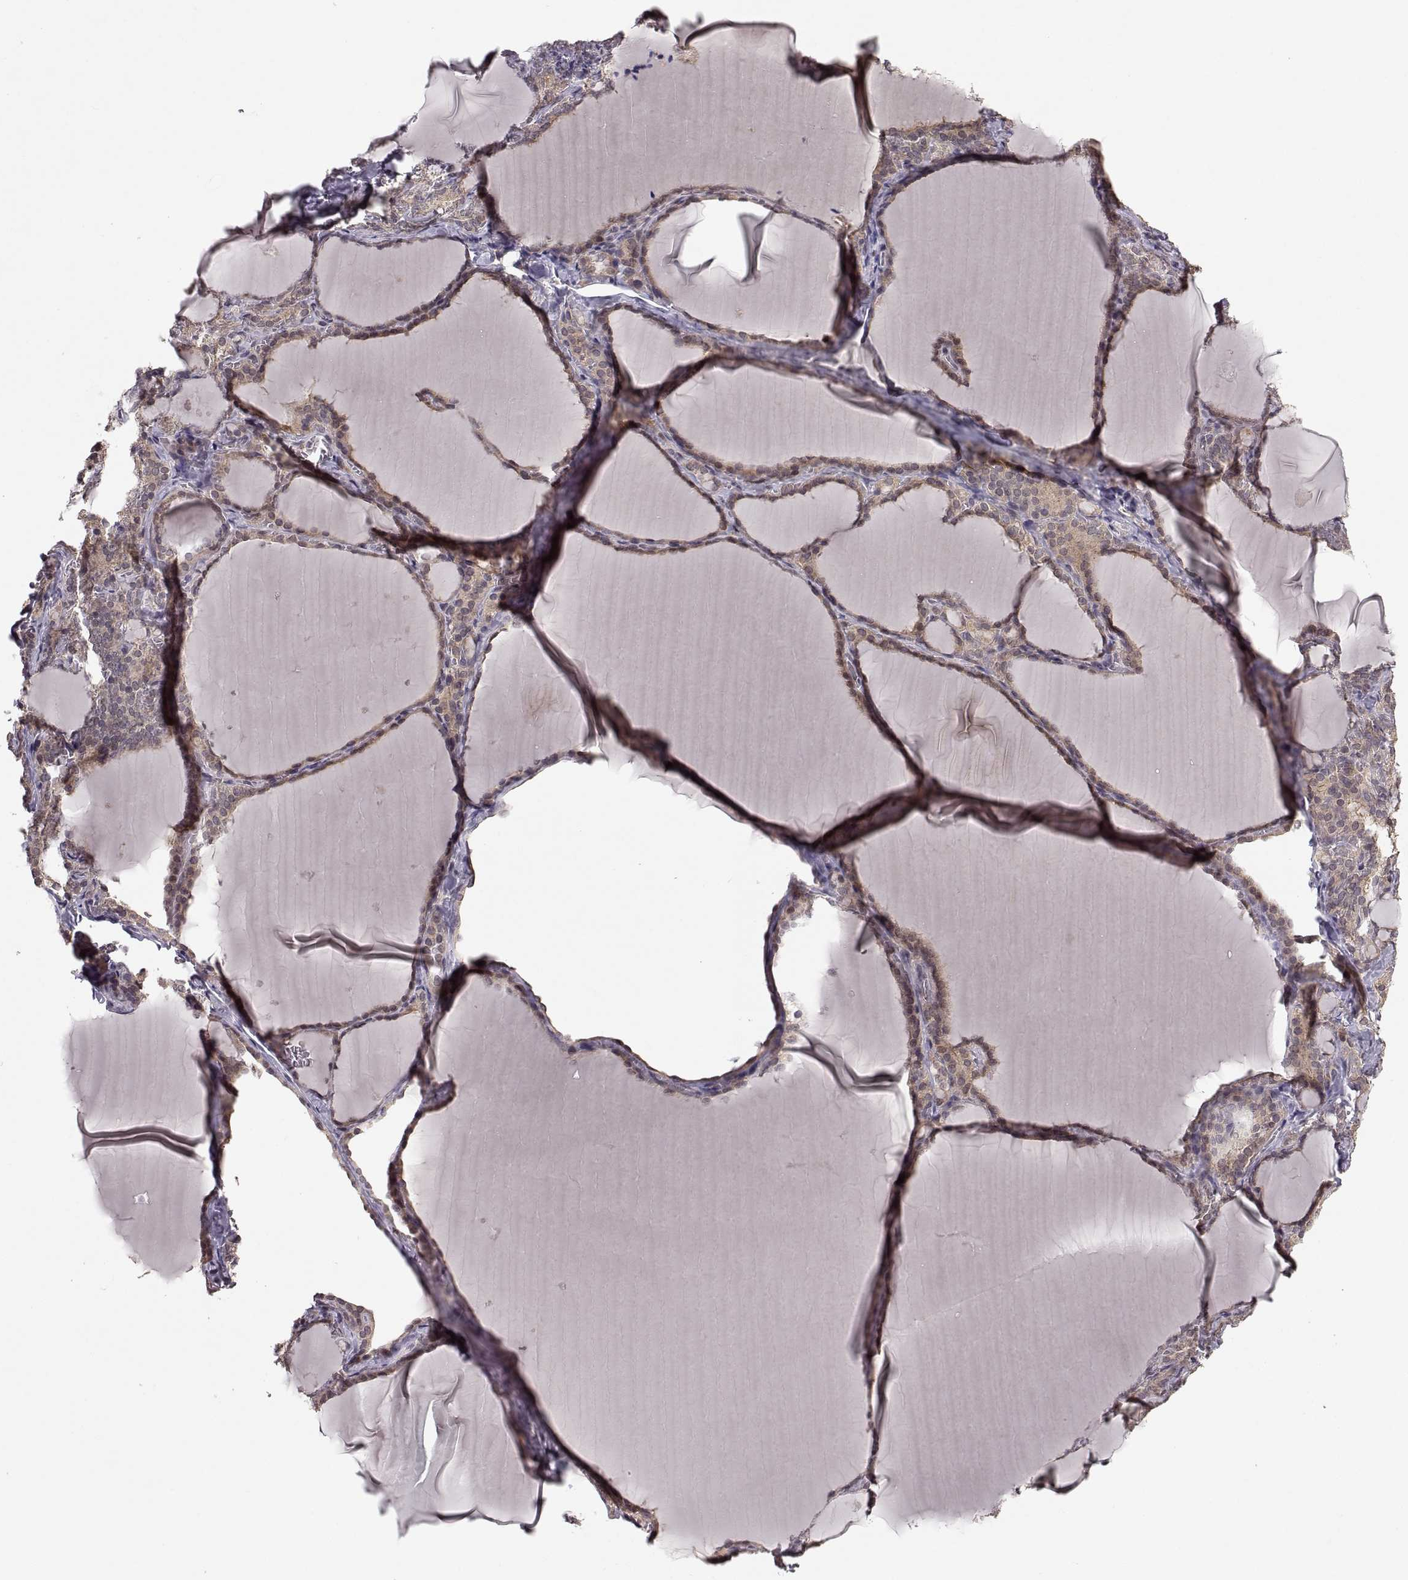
{"staining": {"intensity": "weak", "quantity": ">75%", "location": "cytoplasmic/membranous"}, "tissue": "thyroid gland", "cell_type": "Glandular cells", "image_type": "normal", "snomed": [{"axis": "morphology", "description": "Normal tissue, NOS"}, {"axis": "morphology", "description": "Hyperplasia, NOS"}, {"axis": "topography", "description": "Thyroid gland"}], "caption": "Protein expression analysis of unremarkable thyroid gland reveals weak cytoplasmic/membranous expression in approximately >75% of glandular cells.", "gene": "PLEKHG3", "patient": {"sex": "female", "age": 27}}